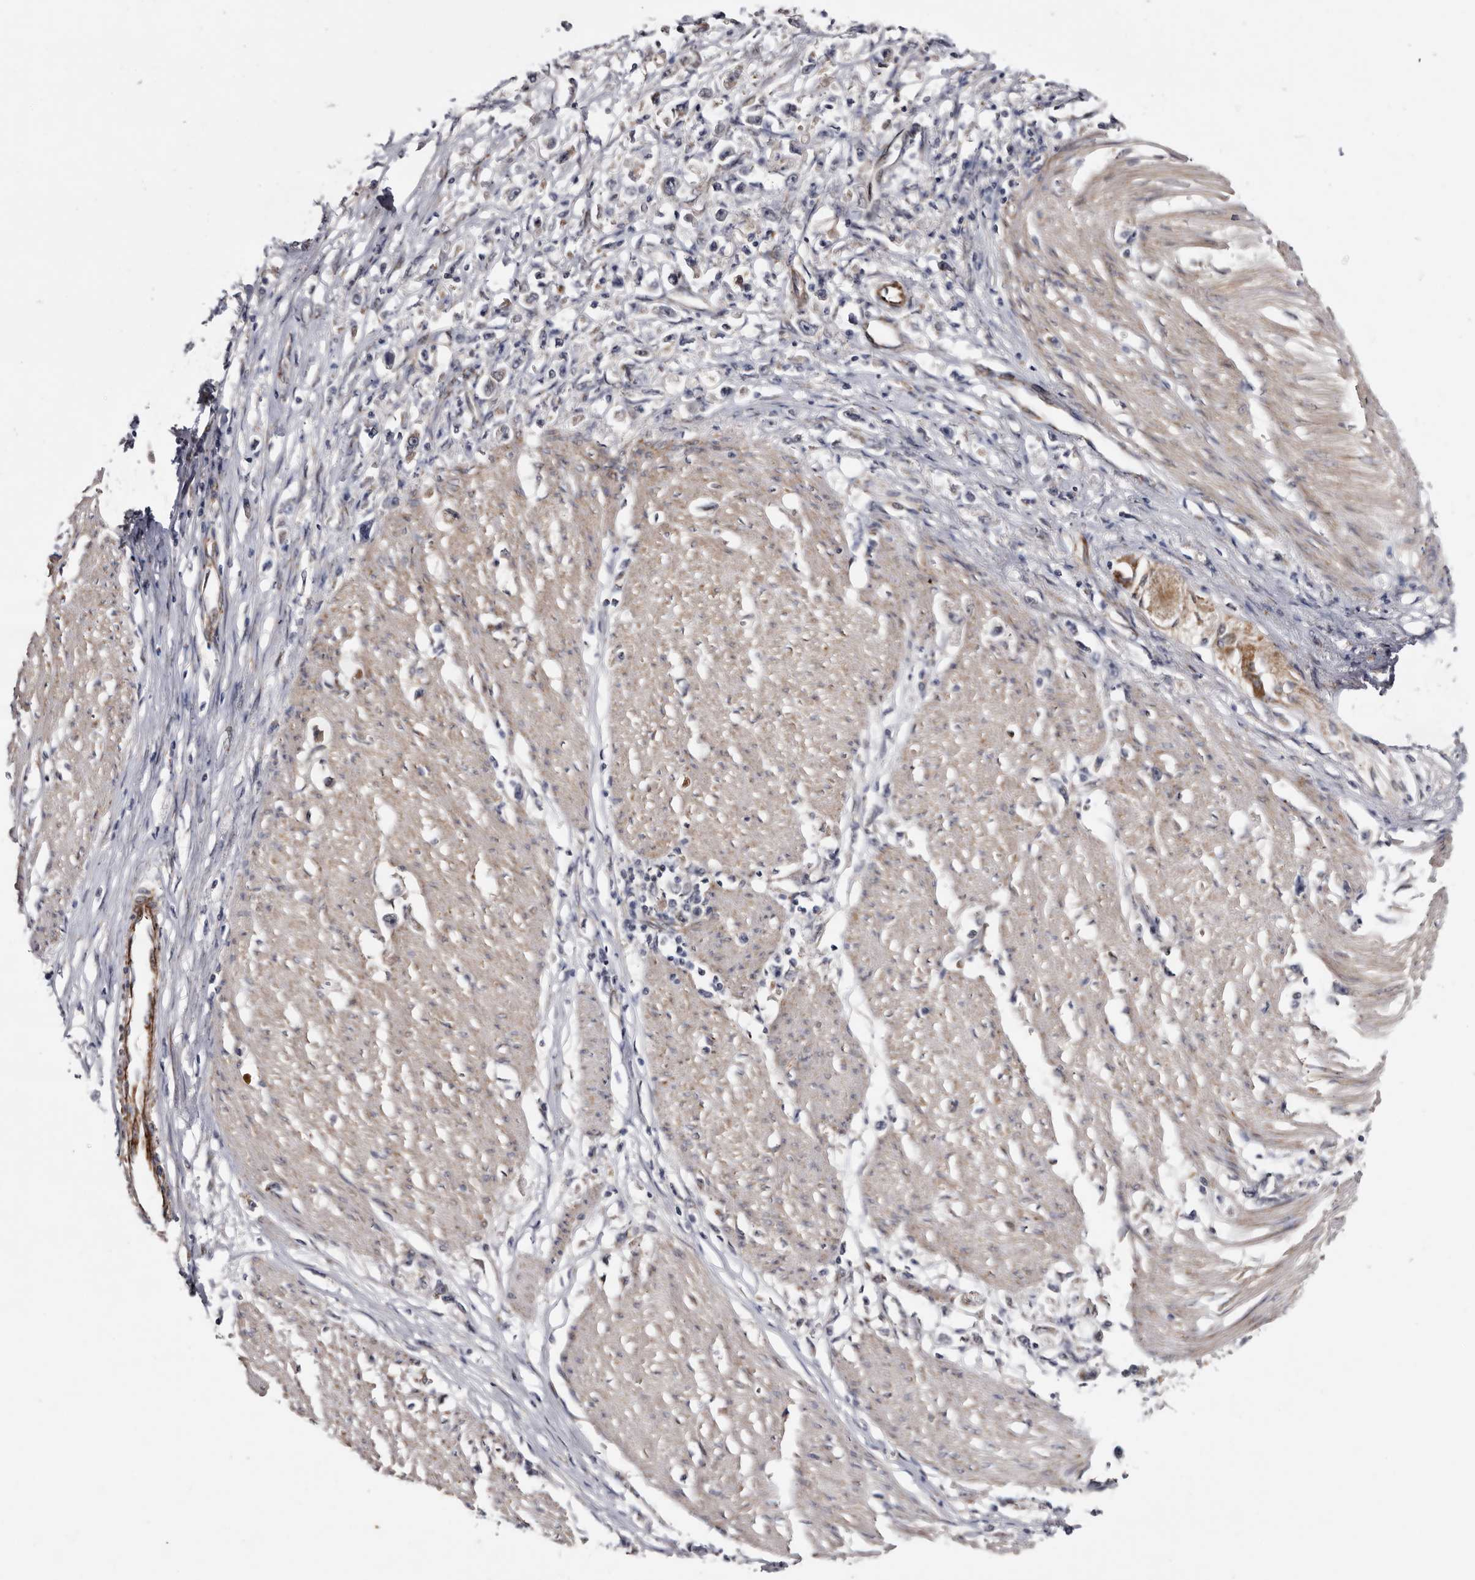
{"staining": {"intensity": "weak", "quantity": "<25%", "location": "cytoplasmic/membranous"}, "tissue": "stomach cancer", "cell_type": "Tumor cells", "image_type": "cancer", "snomed": [{"axis": "morphology", "description": "Adenocarcinoma, NOS"}, {"axis": "topography", "description": "Stomach"}], "caption": "A high-resolution micrograph shows immunohistochemistry staining of stomach cancer (adenocarcinoma), which shows no significant positivity in tumor cells.", "gene": "ARMCX2", "patient": {"sex": "female", "age": 59}}